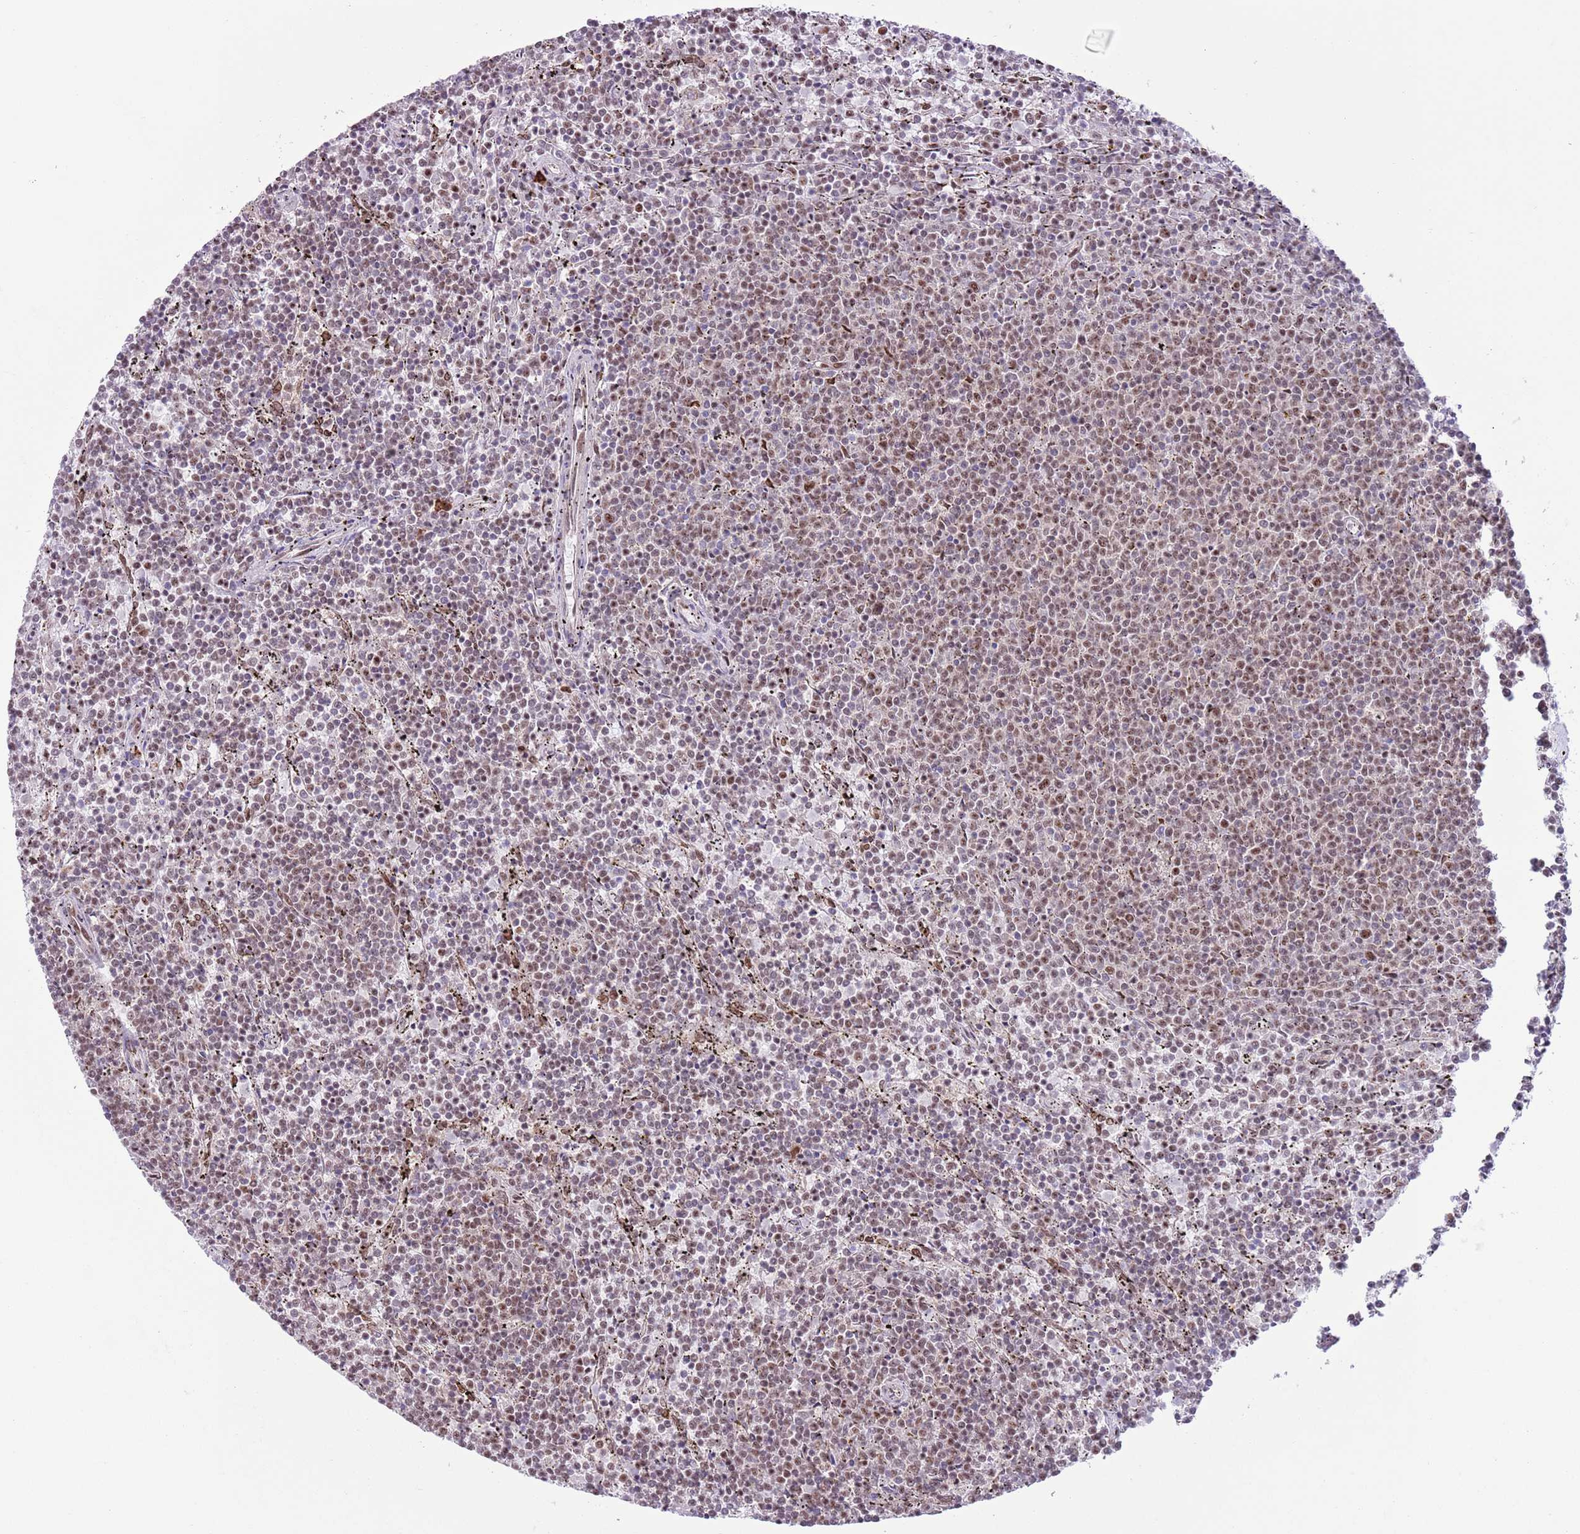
{"staining": {"intensity": "moderate", "quantity": ">75%", "location": "nuclear"}, "tissue": "lymphoma", "cell_type": "Tumor cells", "image_type": "cancer", "snomed": [{"axis": "morphology", "description": "Malignant lymphoma, non-Hodgkin's type, Low grade"}, {"axis": "topography", "description": "Spleen"}], "caption": "Human lymphoma stained with a protein marker reveals moderate staining in tumor cells.", "gene": "SIPA1L3", "patient": {"sex": "female", "age": 50}}